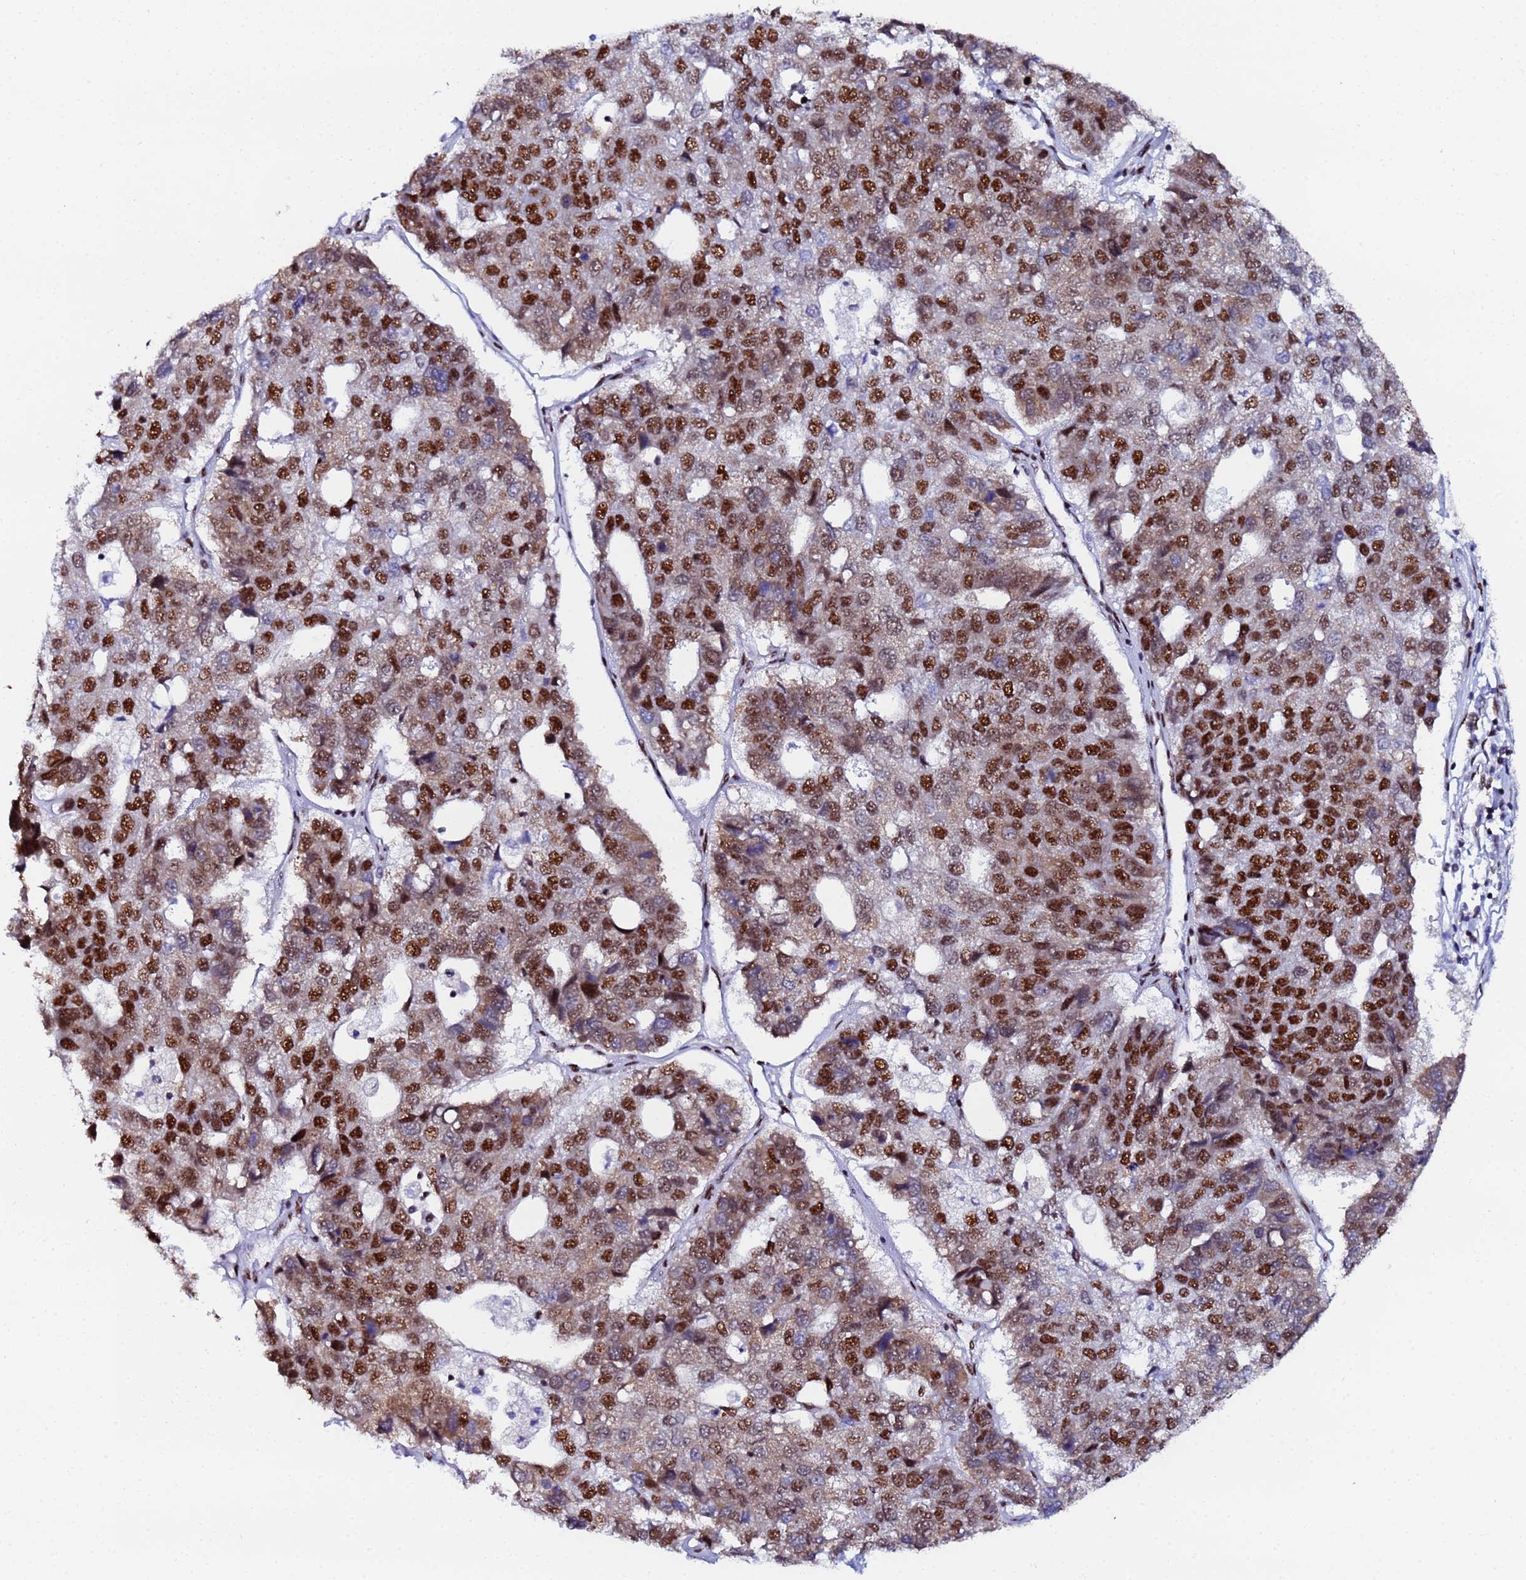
{"staining": {"intensity": "strong", "quantity": ">75%", "location": "nuclear"}, "tissue": "pancreatic cancer", "cell_type": "Tumor cells", "image_type": "cancer", "snomed": [{"axis": "morphology", "description": "Adenocarcinoma, NOS"}, {"axis": "topography", "description": "Pancreas"}], "caption": "Protein expression by immunohistochemistry (IHC) displays strong nuclear expression in approximately >75% of tumor cells in pancreatic cancer (adenocarcinoma). Nuclei are stained in blue.", "gene": "SNRPA1", "patient": {"sex": "female", "age": 61}}